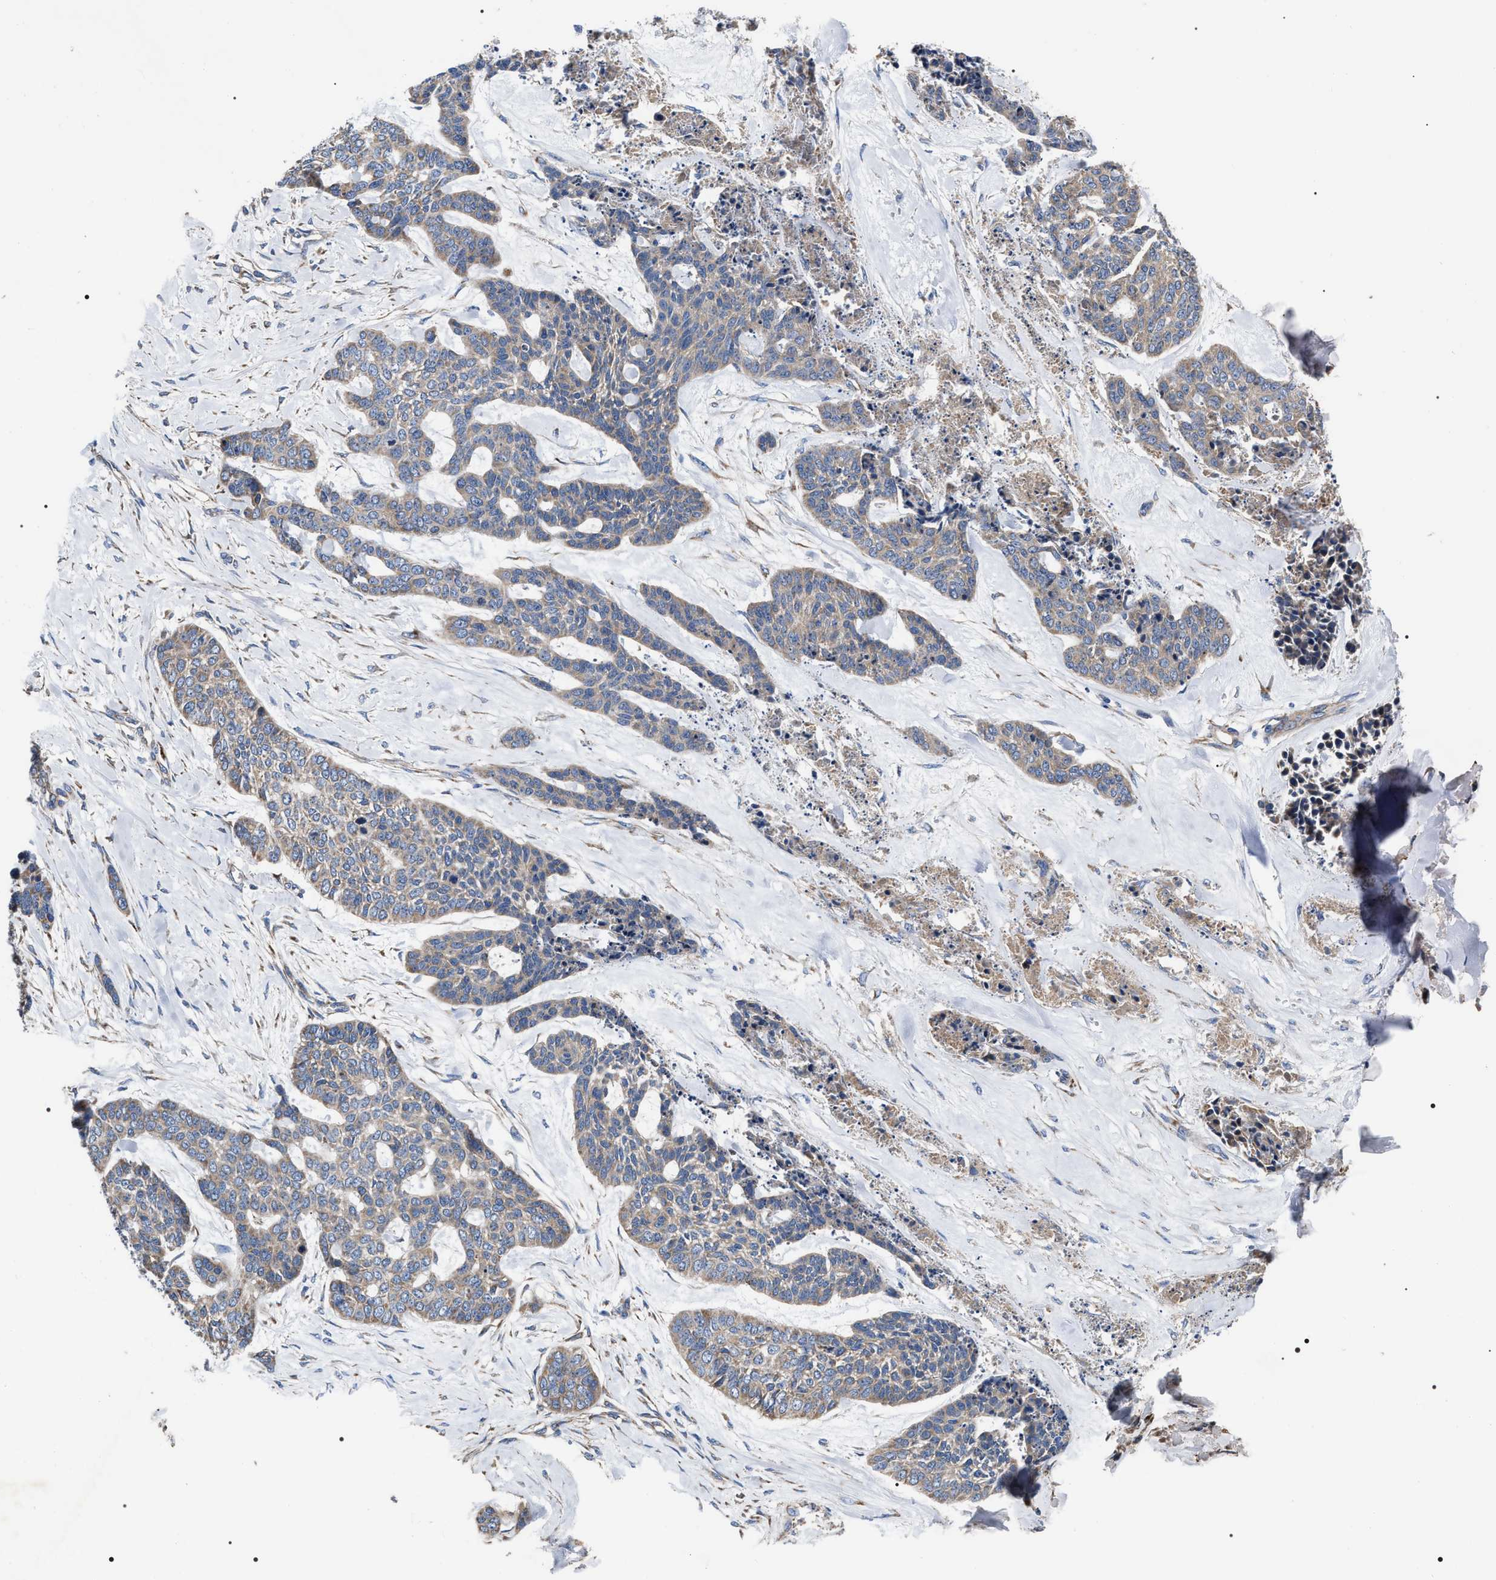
{"staining": {"intensity": "weak", "quantity": "25%-75%", "location": "cytoplasmic/membranous"}, "tissue": "skin cancer", "cell_type": "Tumor cells", "image_type": "cancer", "snomed": [{"axis": "morphology", "description": "Basal cell carcinoma"}, {"axis": "topography", "description": "Skin"}], "caption": "There is low levels of weak cytoplasmic/membranous positivity in tumor cells of basal cell carcinoma (skin), as demonstrated by immunohistochemical staining (brown color).", "gene": "MACC1", "patient": {"sex": "female", "age": 64}}